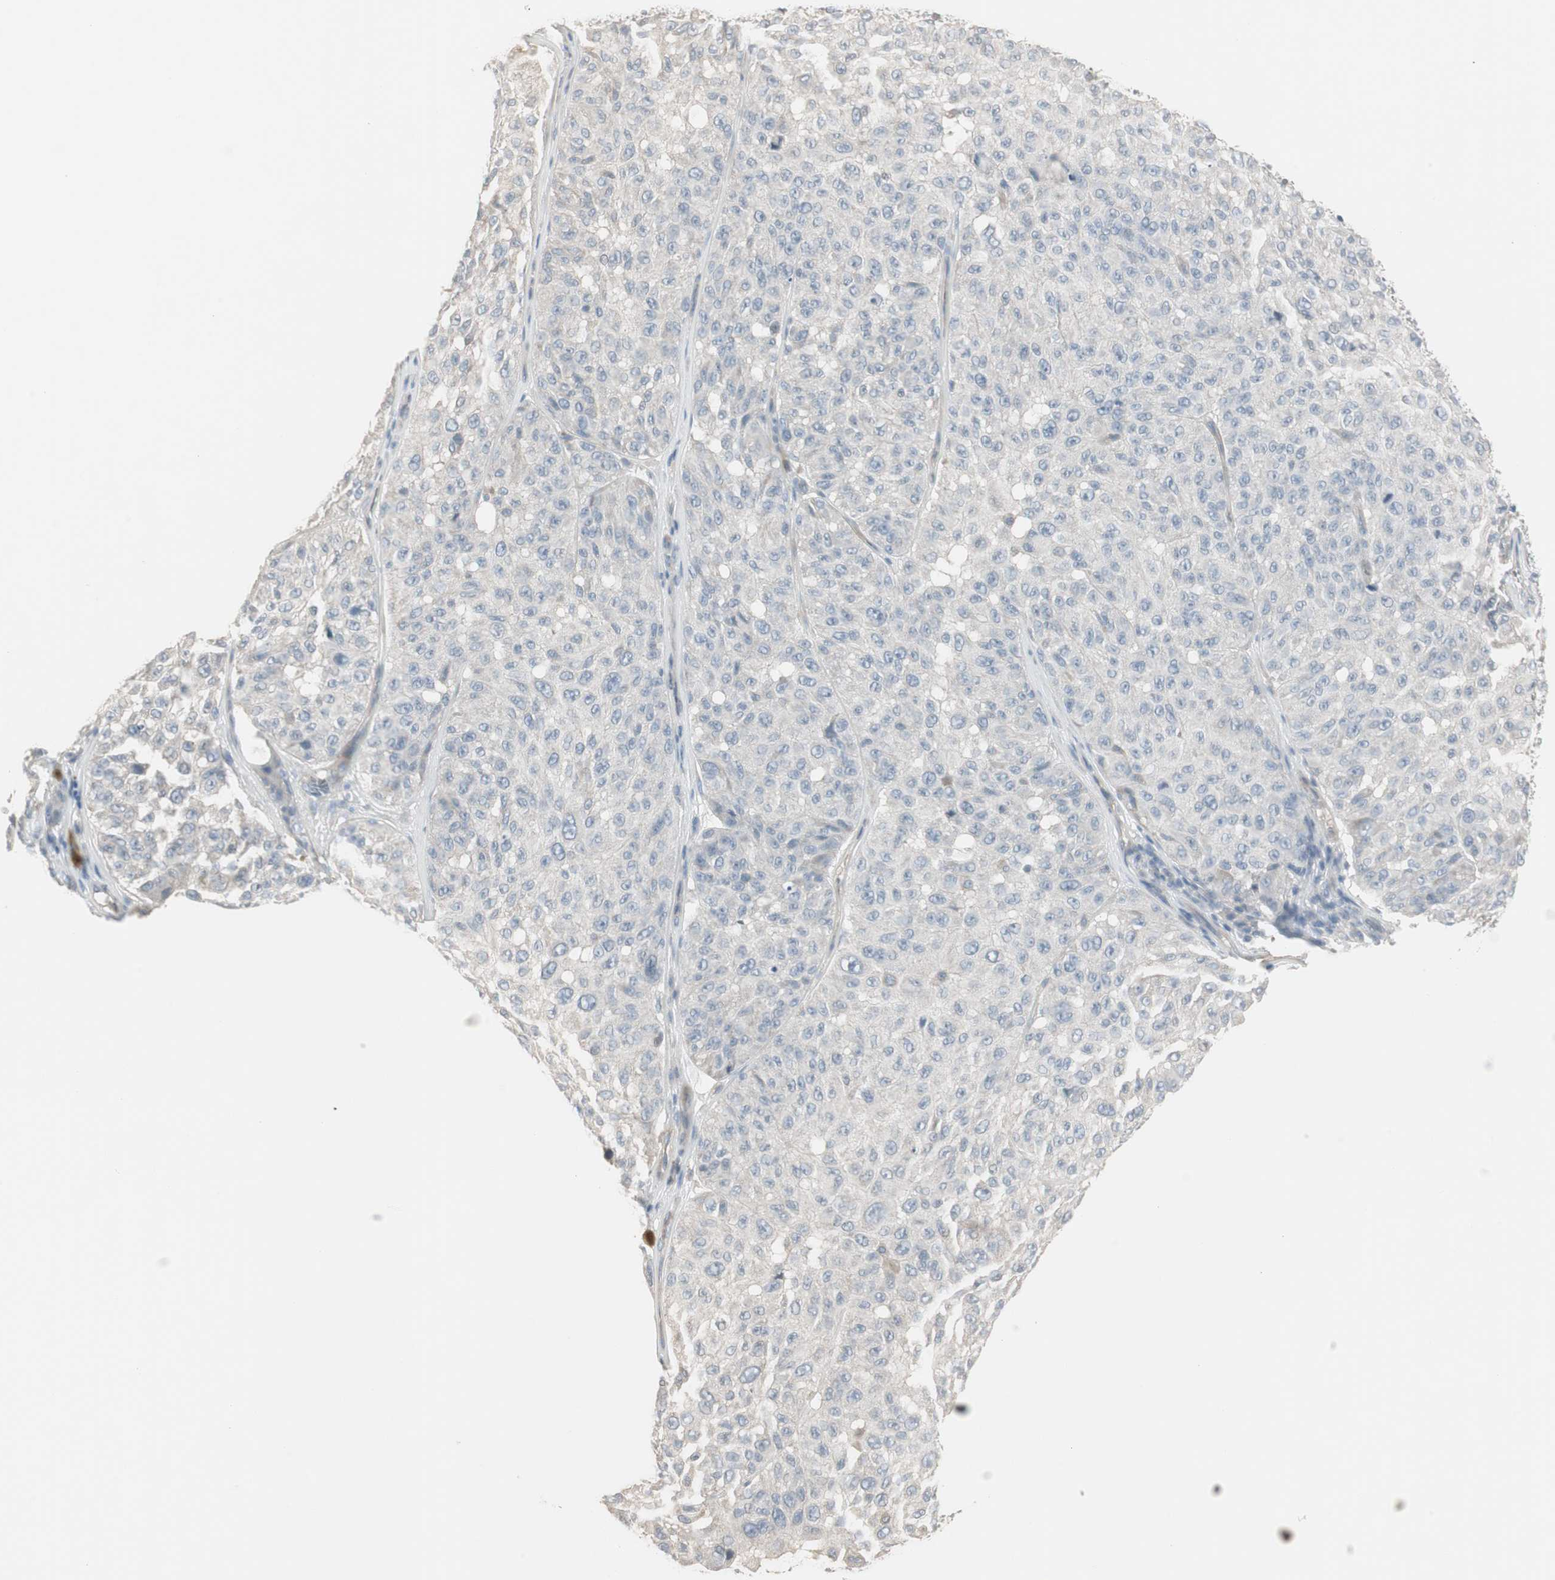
{"staining": {"intensity": "negative", "quantity": "none", "location": "none"}, "tissue": "melanoma", "cell_type": "Tumor cells", "image_type": "cancer", "snomed": [{"axis": "morphology", "description": "Malignant melanoma, NOS"}, {"axis": "topography", "description": "Skin"}], "caption": "The immunohistochemistry micrograph has no significant staining in tumor cells of malignant melanoma tissue.", "gene": "DMPK", "patient": {"sex": "female", "age": 46}}